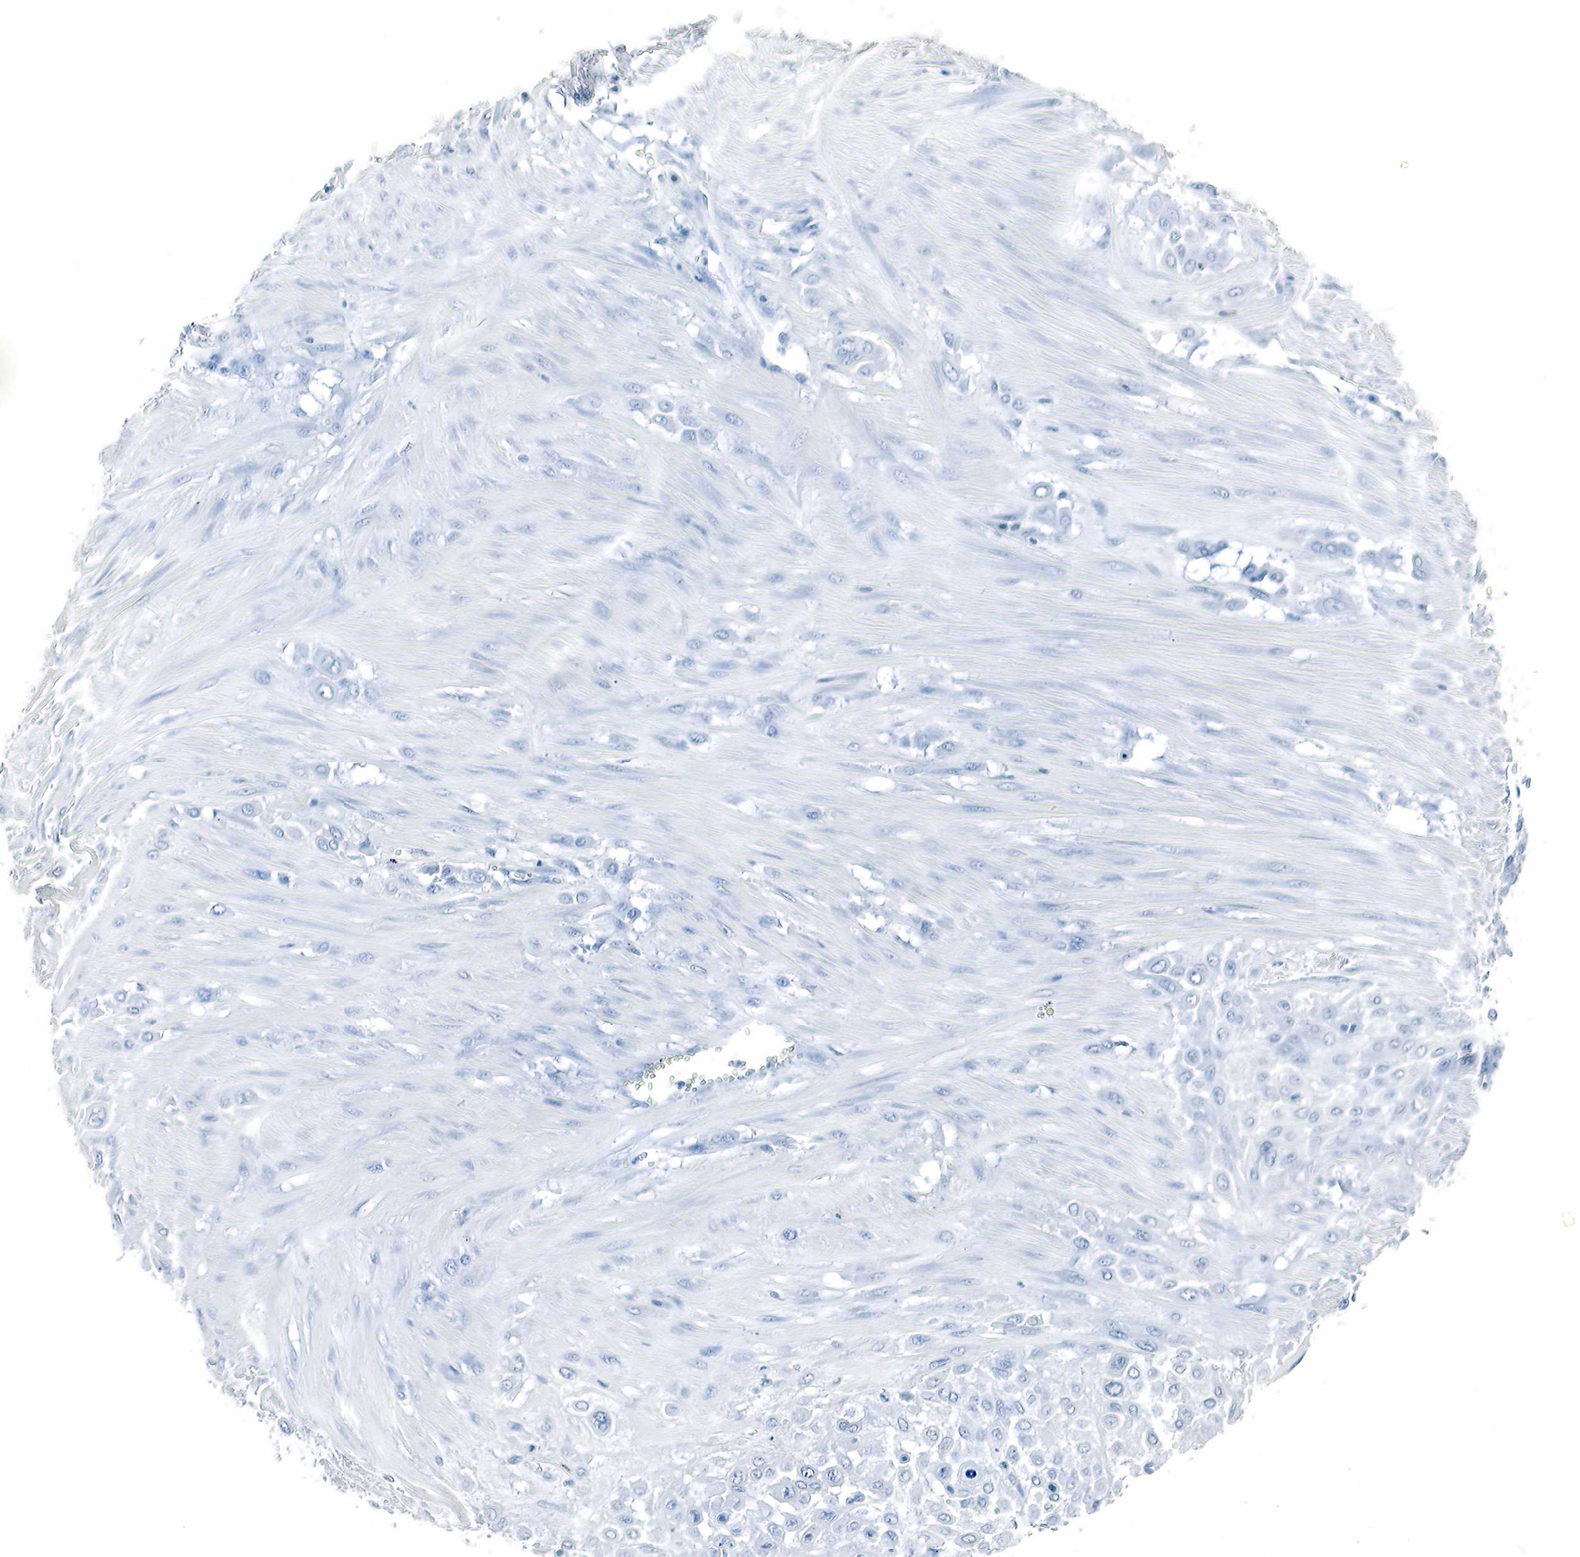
{"staining": {"intensity": "negative", "quantity": "none", "location": "none"}, "tissue": "urothelial cancer", "cell_type": "Tumor cells", "image_type": "cancer", "snomed": [{"axis": "morphology", "description": "Urothelial carcinoma, High grade"}, {"axis": "topography", "description": "Urinary bladder"}], "caption": "Image shows no significant protein positivity in tumor cells of urothelial cancer. (Stains: DAB (3,3'-diaminobenzidine) immunohistochemistry with hematoxylin counter stain, Microscopy: brightfield microscopy at high magnification).", "gene": "GCG", "patient": {"sex": "male", "age": 57}}